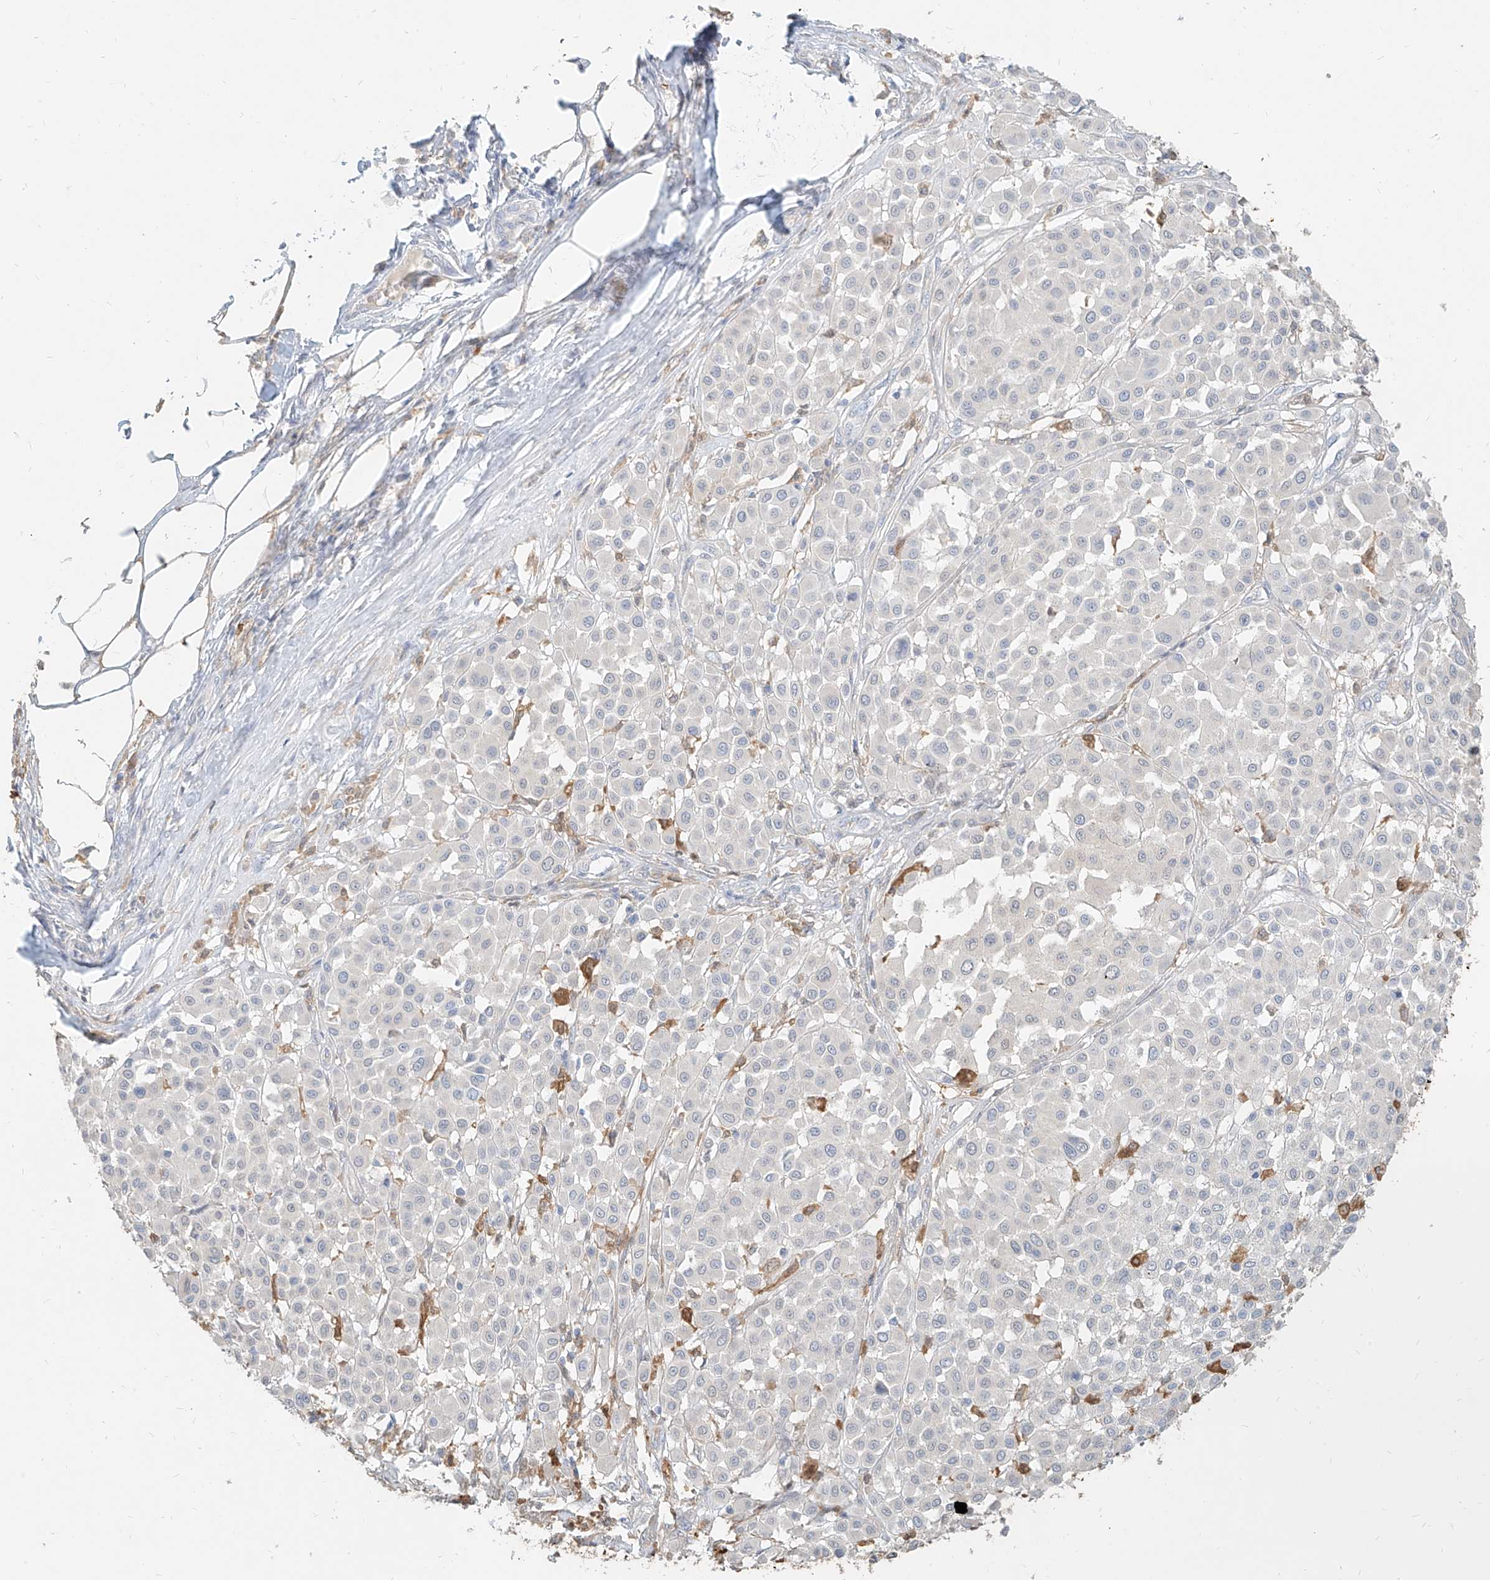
{"staining": {"intensity": "negative", "quantity": "none", "location": "none"}, "tissue": "melanoma", "cell_type": "Tumor cells", "image_type": "cancer", "snomed": [{"axis": "morphology", "description": "Malignant melanoma, Metastatic site"}, {"axis": "topography", "description": "Soft tissue"}], "caption": "Immunohistochemical staining of human malignant melanoma (metastatic site) shows no significant staining in tumor cells.", "gene": "PGD", "patient": {"sex": "male", "age": 41}}